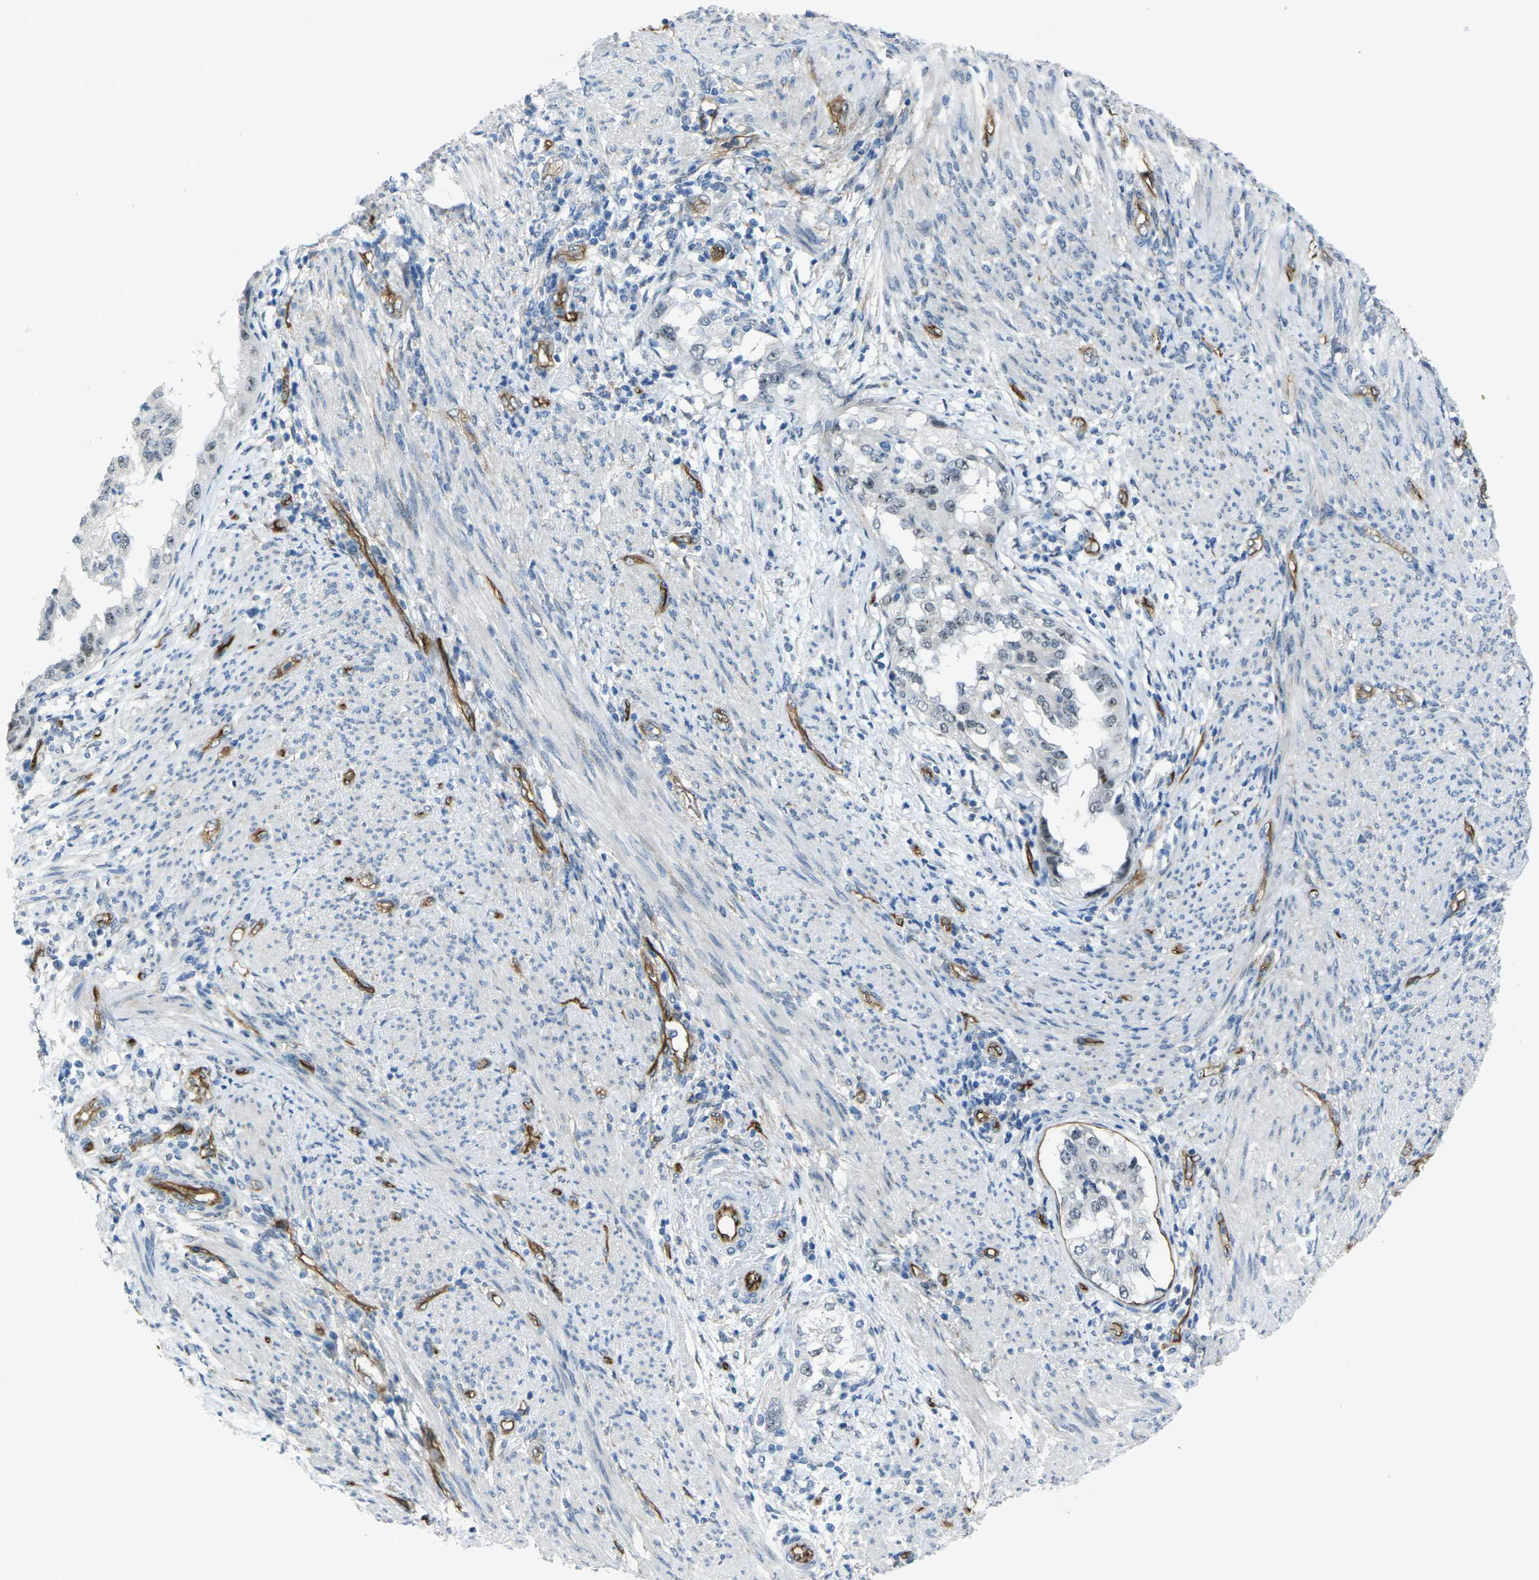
{"staining": {"intensity": "negative", "quantity": "none", "location": "none"}, "tissue": "endometrial cancer", "cell_type": "Tumor cells", "image_type": "cancer", "snomed": [{"axis": "morphology", "description": "Adenocarcinoma, NOS"}, {"axis": "topography", "description": "Endometrium"}], "caption": "IHC image of neoplastic tissue: human adenocarcinoma (endometrial) stained with DAB (3,3'-diaminobenzidine) displays no significant protein expression in tumor cells.", "gene": "HSPA12B", "patient": {"sex": "female", "age": 85}}